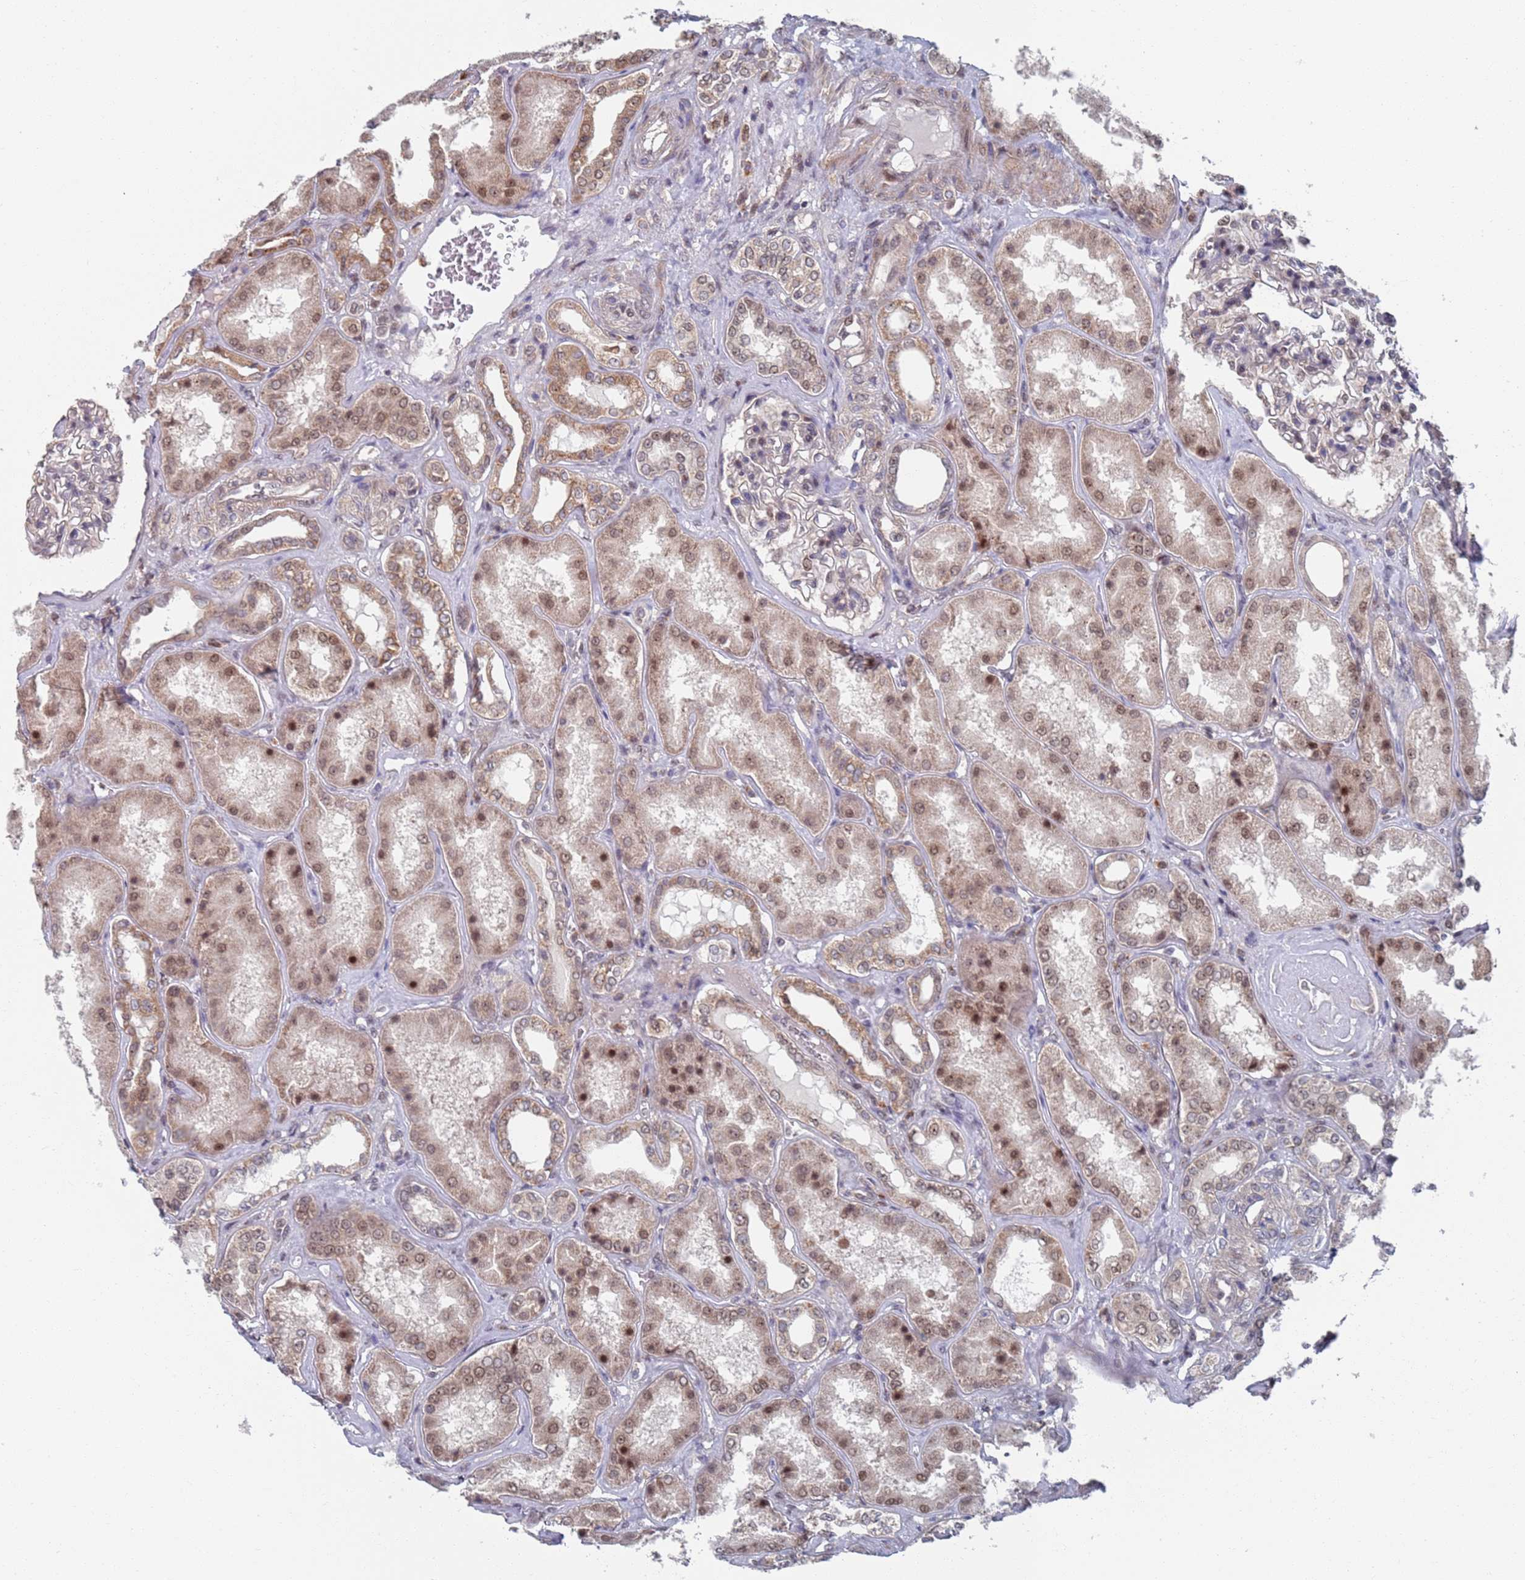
{"staining": {"intensity": "weak", "quantity": "<25%", "location": "nuclear"}, "tissue": "kidney", "cell_type": "Cells in glomeruli", "image_type": "normal", "snomed": [{"axis": "morphology", "description": "Normal tissue, NOS"}, {"axis": "topography", "description": "Kidney"}], "caption": "DAB immunohistochemical staining of unremarkable kidney reveals no significant staining in cells in glomeruli.", "gene": "RPP25", "patient": {"sex": "female", "age": 56}}